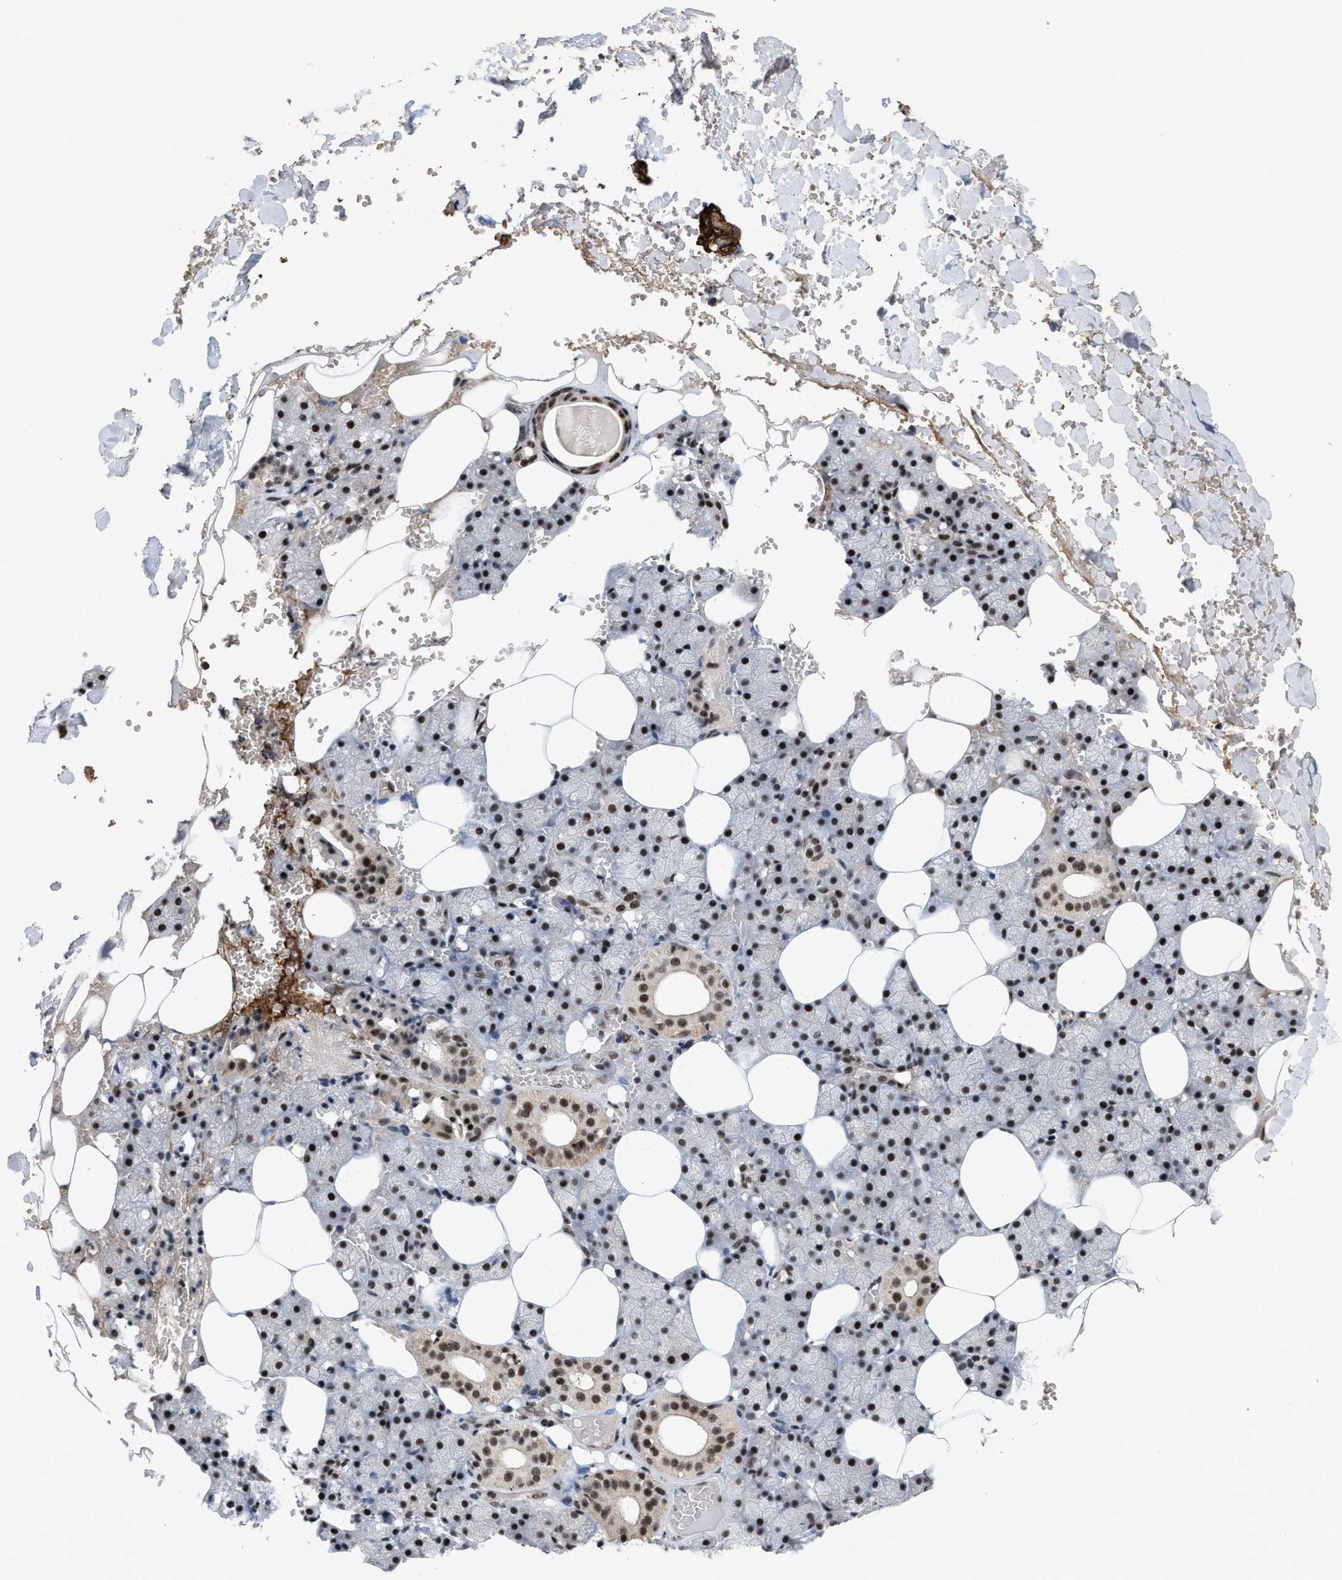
{"staining": {"intensity": "strong", "quantity": "25%-75%", "location": "nuclear"}, "tissue": "salivary gland", "cell_type": "Glandular cells", "image_type": "normal", "snomed": [{"axis": "morphology", "description": "Normal tissue, NOS"}, {"axis": "topography", "description": "Salivary gland"}], "caption": "DAB (3,3'-diaminobenzidine) immunohistochemical staining of unremarkable human salivary gland reveals strong nuclear protein expression in about 25%-75% of glandular cells. (DAB (3,3'-diaminobenzidine) = brown stain, brightfield microscopy at high magnification).", "gene": "EIF4A3", "patient": {"sex": "male", "age": 62}}